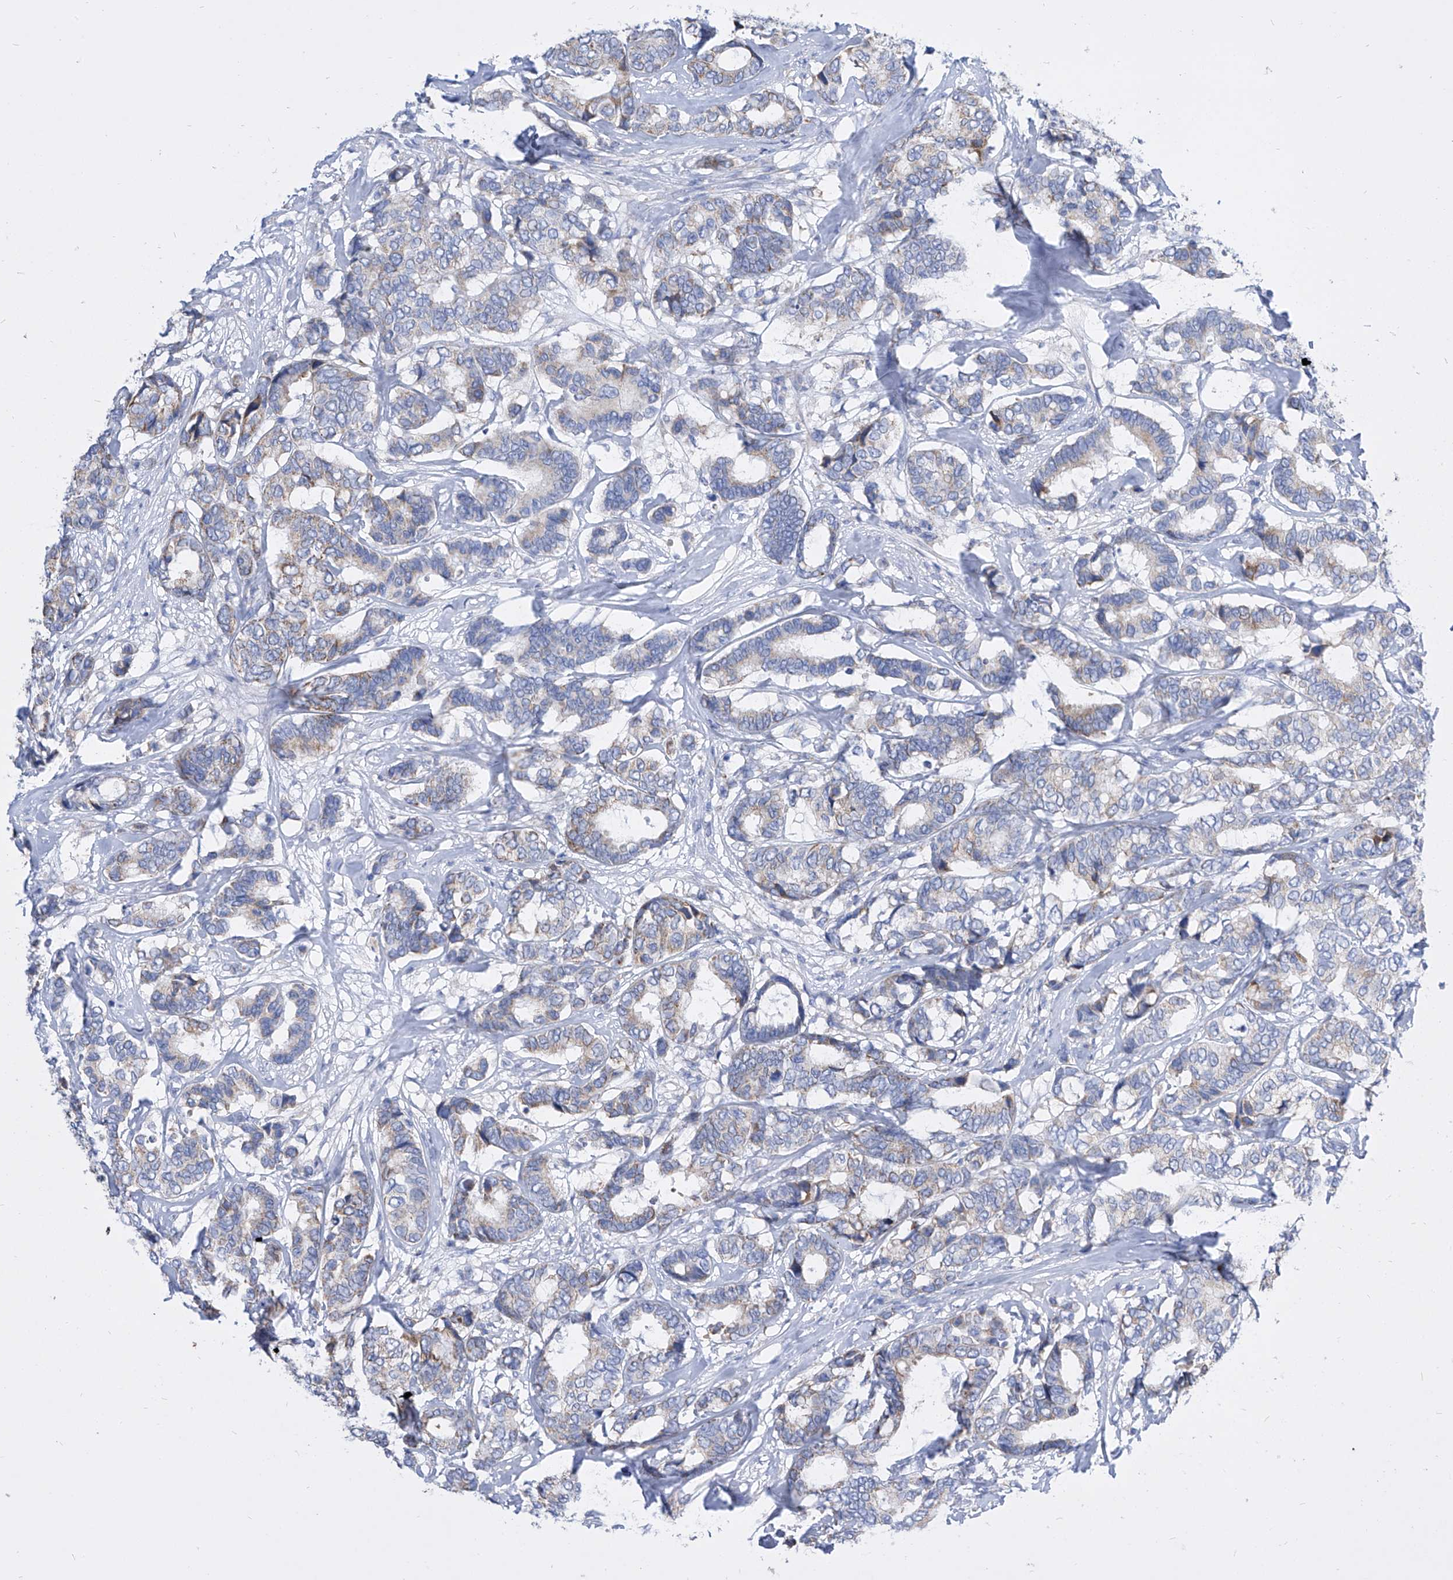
{"staining": {"intensity": "weak", "quantity": "<25%", "location": "cytoplasmic/membranous"}, "tissue": "breast cancer", "cell_type": "Tumor cells", "image_type": "cancer", "snomed": [{"axis": "morphology", "description": "Duct carcinoma"}, {"axis": "topography", "description": "Breast"}], "caption": "Immunohistochemical staining of breast intraductal carcinoma demonstrates no significant expression in tumor cells.", "gene": "COQ3", "patient": {"sex": "female", "age": 87}}